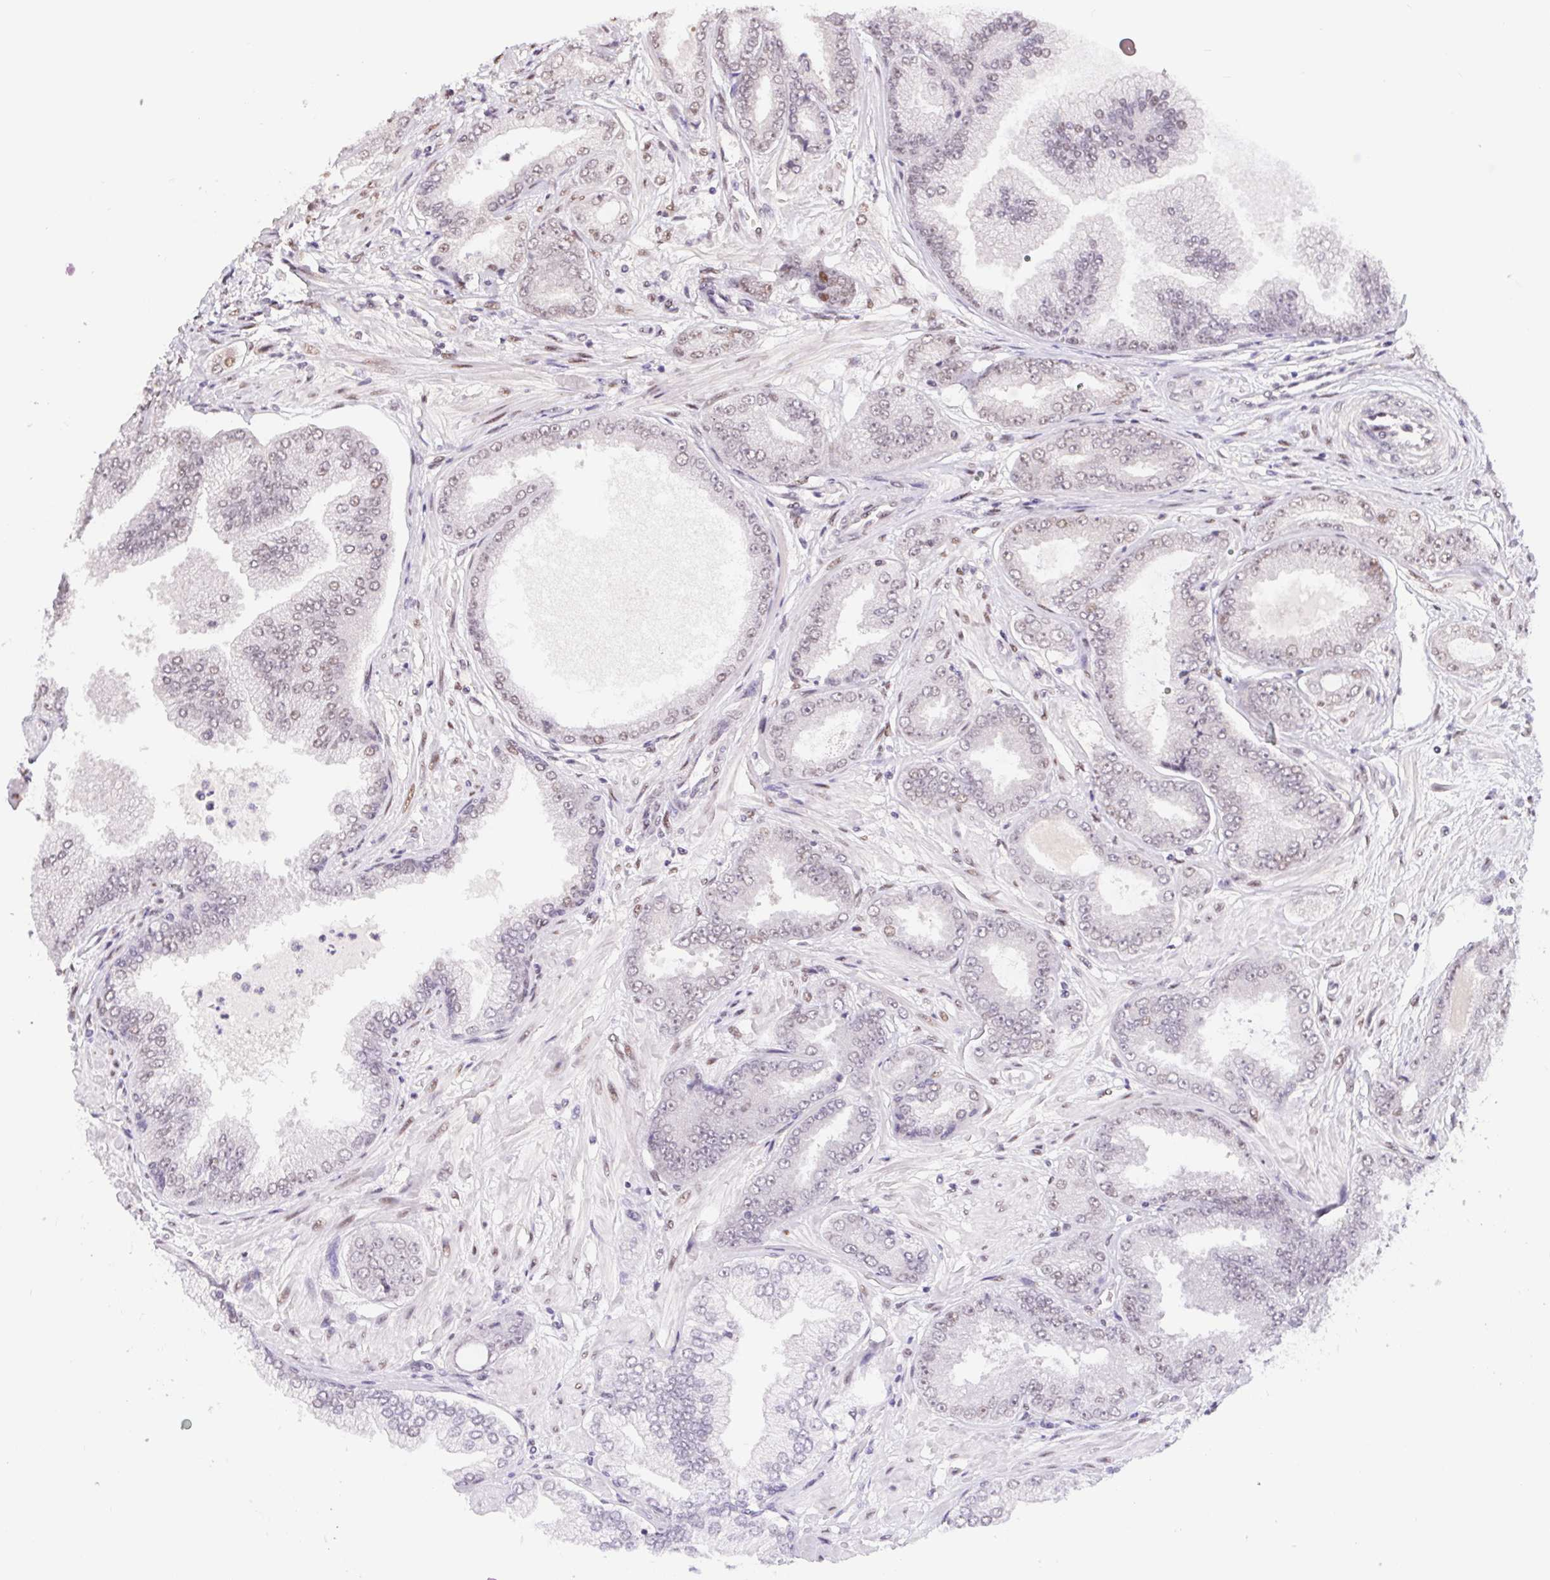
{"staining": {"intensity": "weak", "quantity": "25%-75%", "location": "nuclear"}, "tissue": "prostate cancer", "cell_type": "Tumor cells", "image_type": "cancer", "snomed": [{"axis": "morphology", "description": "Adenocarcinoma, Low grade"}, {"axis": "topography", "description": "Prostate"}], "caption": "An IHC micrograph of neoplastic tissue is shown. Protein staining in brown highlights weak nuclear positivity in prostate cancer within tumor cells. Using DAB (3,3'-diaminobenzidine) (brown) and hematoxylin (blue) stains, captured at high magnification using brightfield microscopy.", "gene": "CAND1", "patient": {"sex": "male", "age": 55}}